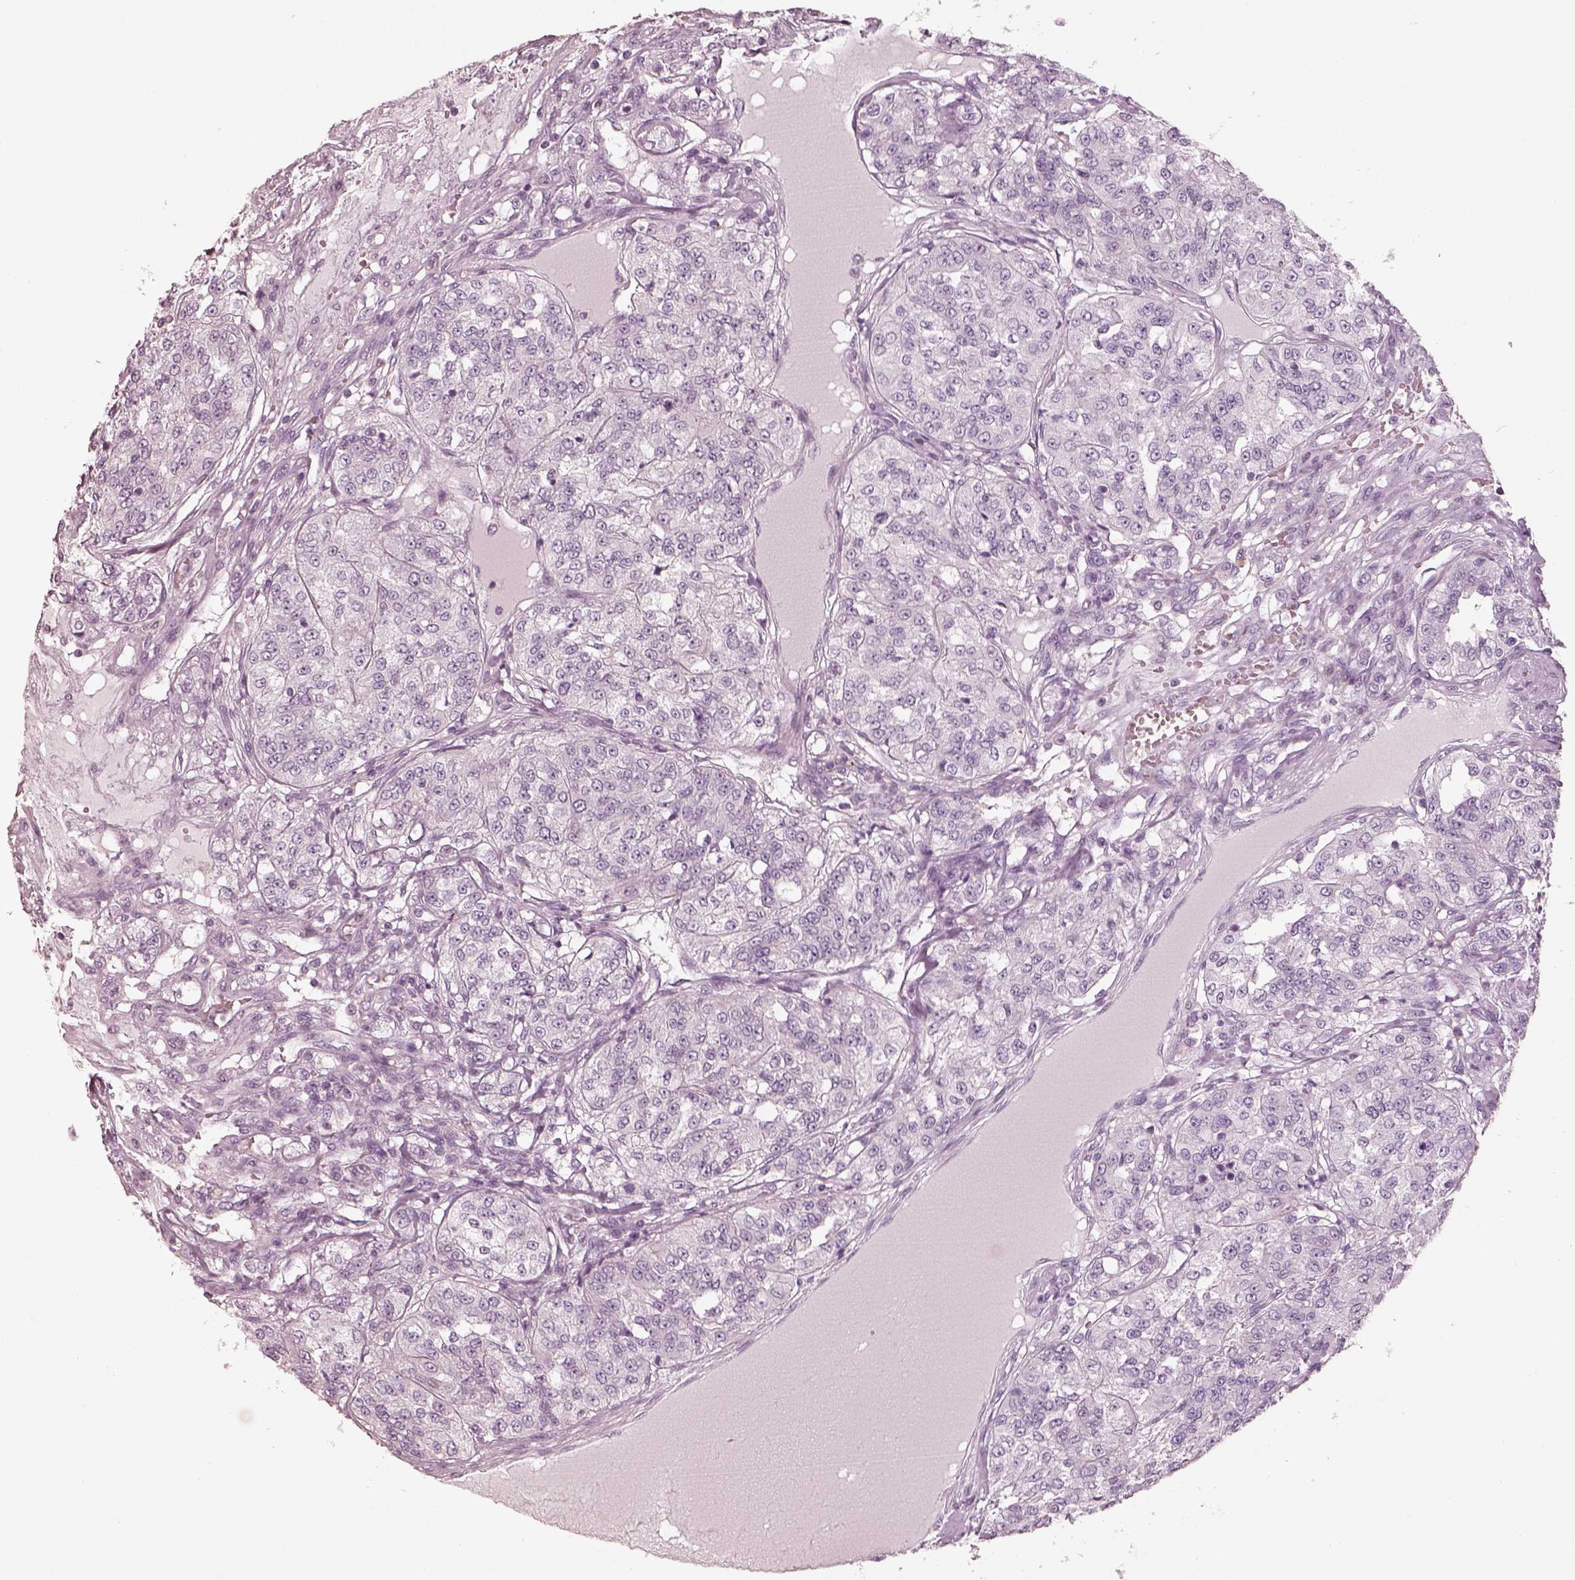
{"staining": {"intensity": "negative", "quantity": "none", "location": "none"}, "tissue": "renal cancer", "cell_type": "Tumor cells", "image_type": "cancer", "snomed": [{"axis": "morphology", "description": "Adenocarcinoma, NOS"}, {"axis": "topography", "description": "Kidney"}], "caption": "There is no significant staining in tumor cells of renal adenocarcinoma. The staining was performed using DAB to visualize the protein expression in brown, while the nuclei were stained in blue with hematoxylin (Magnification: 20x).", "gene": "R3HDML", "patient": {"sex": "female", "age": 63}}